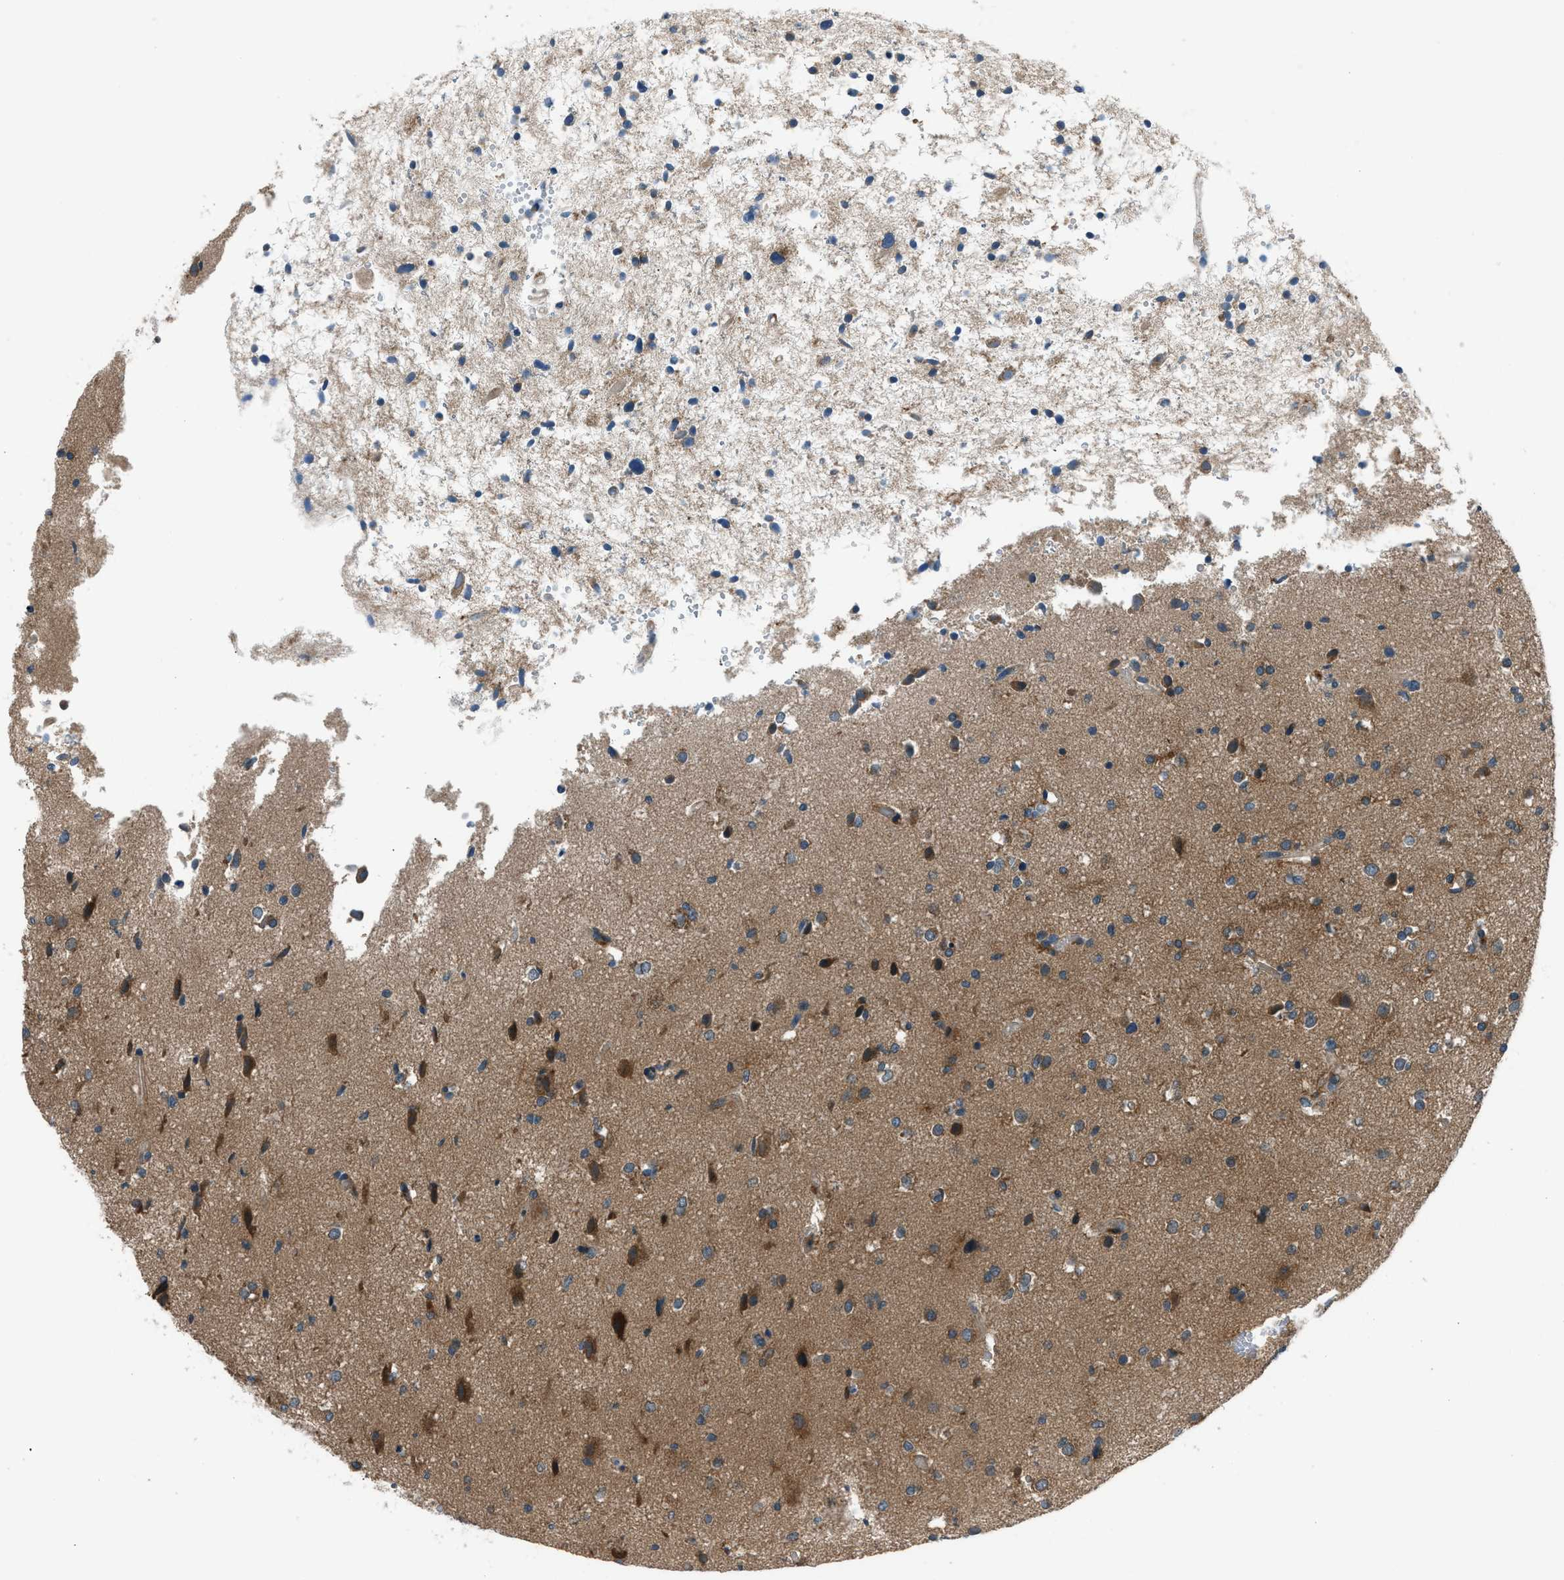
{"staining": {"intensity": "moderate", "quantity": ">75%", "location": "cytoplasmic/membranous"}, "tissue": "glioma", "cell_type": "Tumor cells", "image_type": "cancer", "snomed": [{"axis": "morphology", "description": "Glioma, malignant, High grade"}, {"axis": "topography", "description": "Brain"}], "caption": "Protein expression analysis of human malignant glioma (high-grade) reveals moderate cytoplasmic/membranous expression in about >75% of tumor cells.", "gene": "EDARADD", "patient": {"sex": "male", "age": 33}}